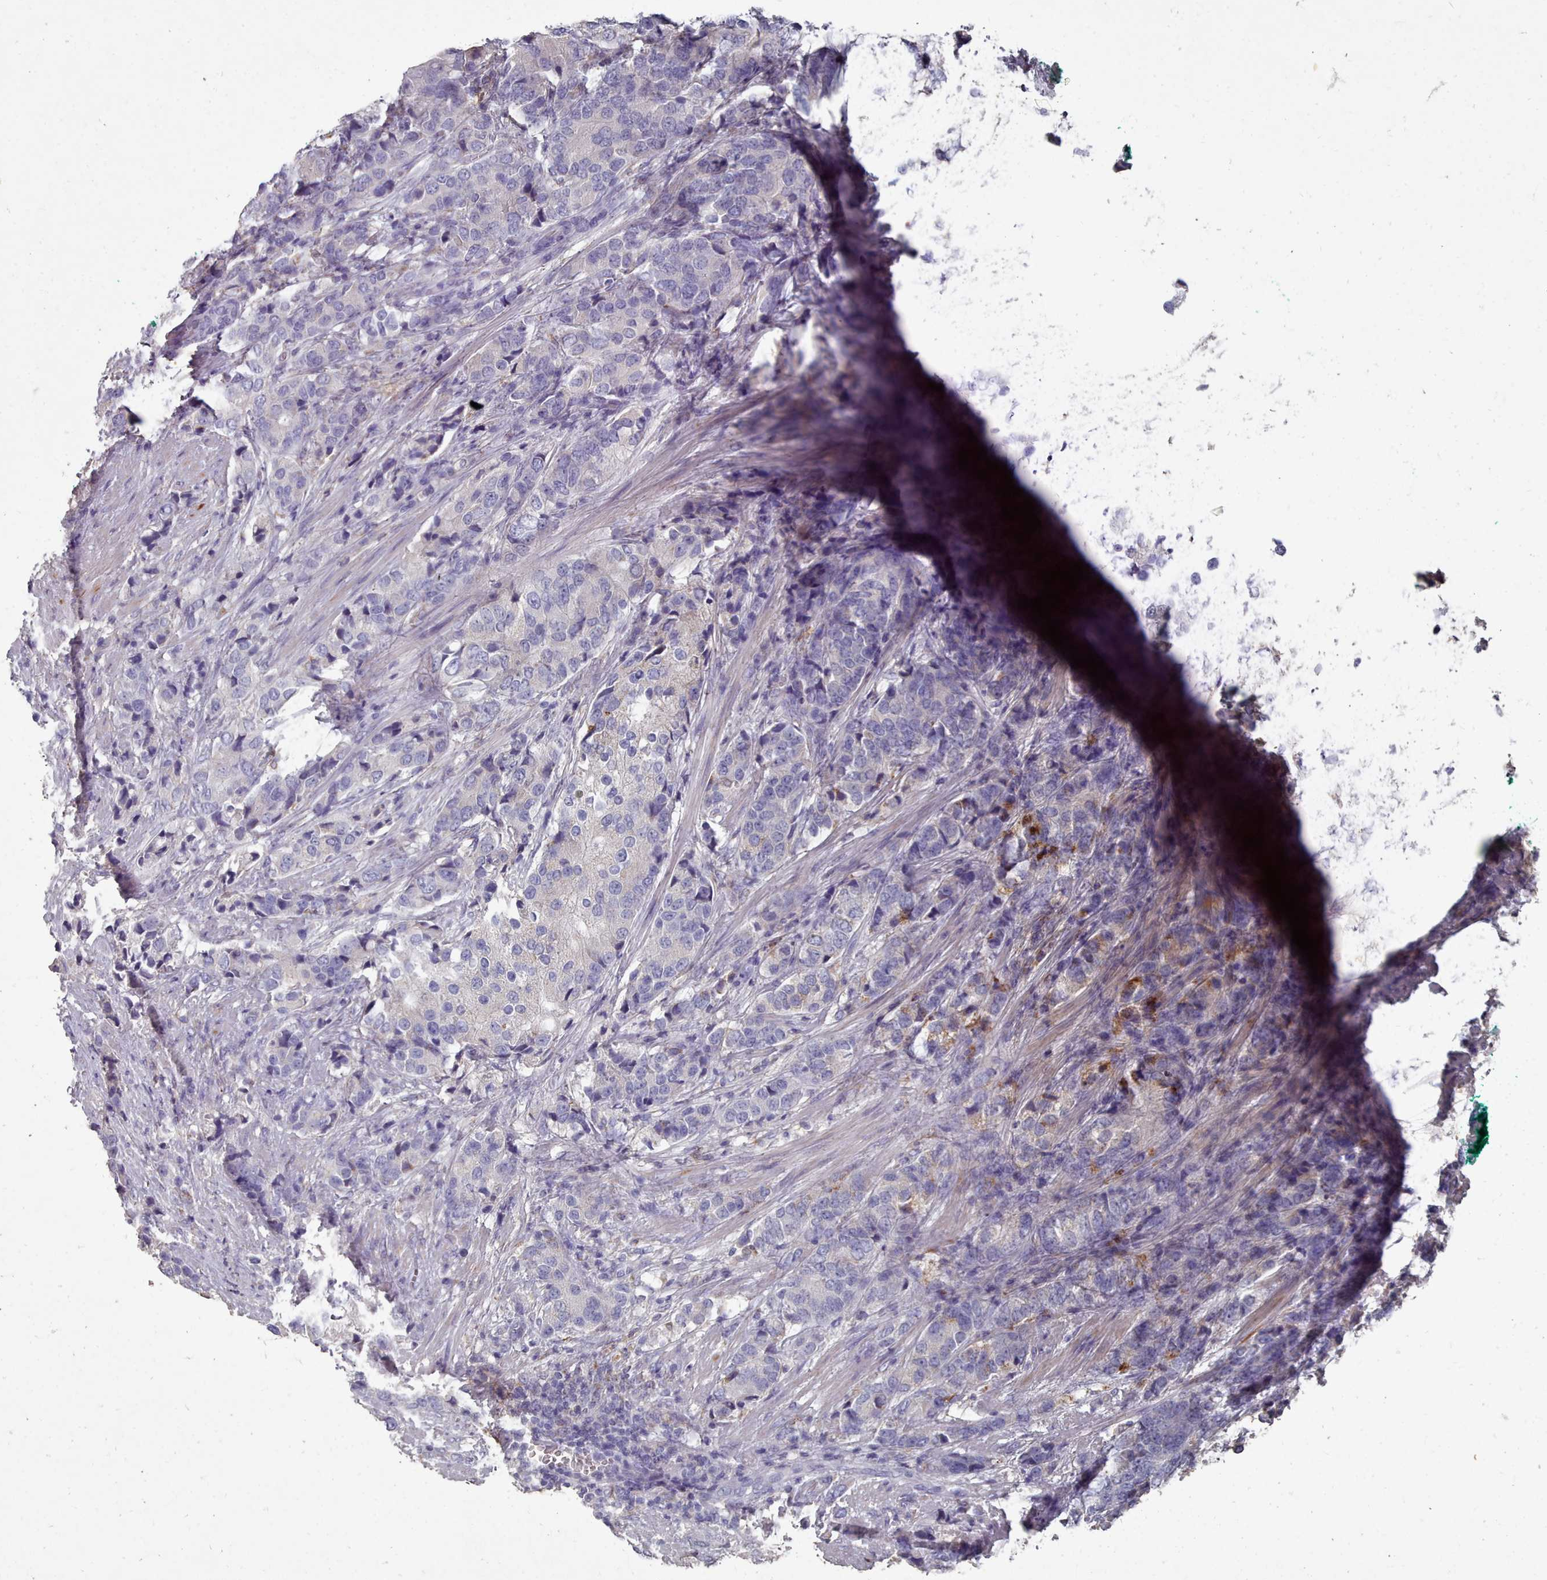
{"staining": {"intensity": "negative", "quantity": "none", "location": "none"}, "tissue": "prostate cancer", "cell_type": "Tumor cells", "image_type": "cancer", "snomed": [{"axis": "morphology", "description": "Adenocarcinoma, High grade"}, {"axis": "topography", "description": "Prostate"}], "caption": "The micrograph shows no staining of tumor cells in prostate cancer (high-grade adenocarcinoma).", "gene": "OTULINL", "patient": {"sex": "male", "age": 62}}